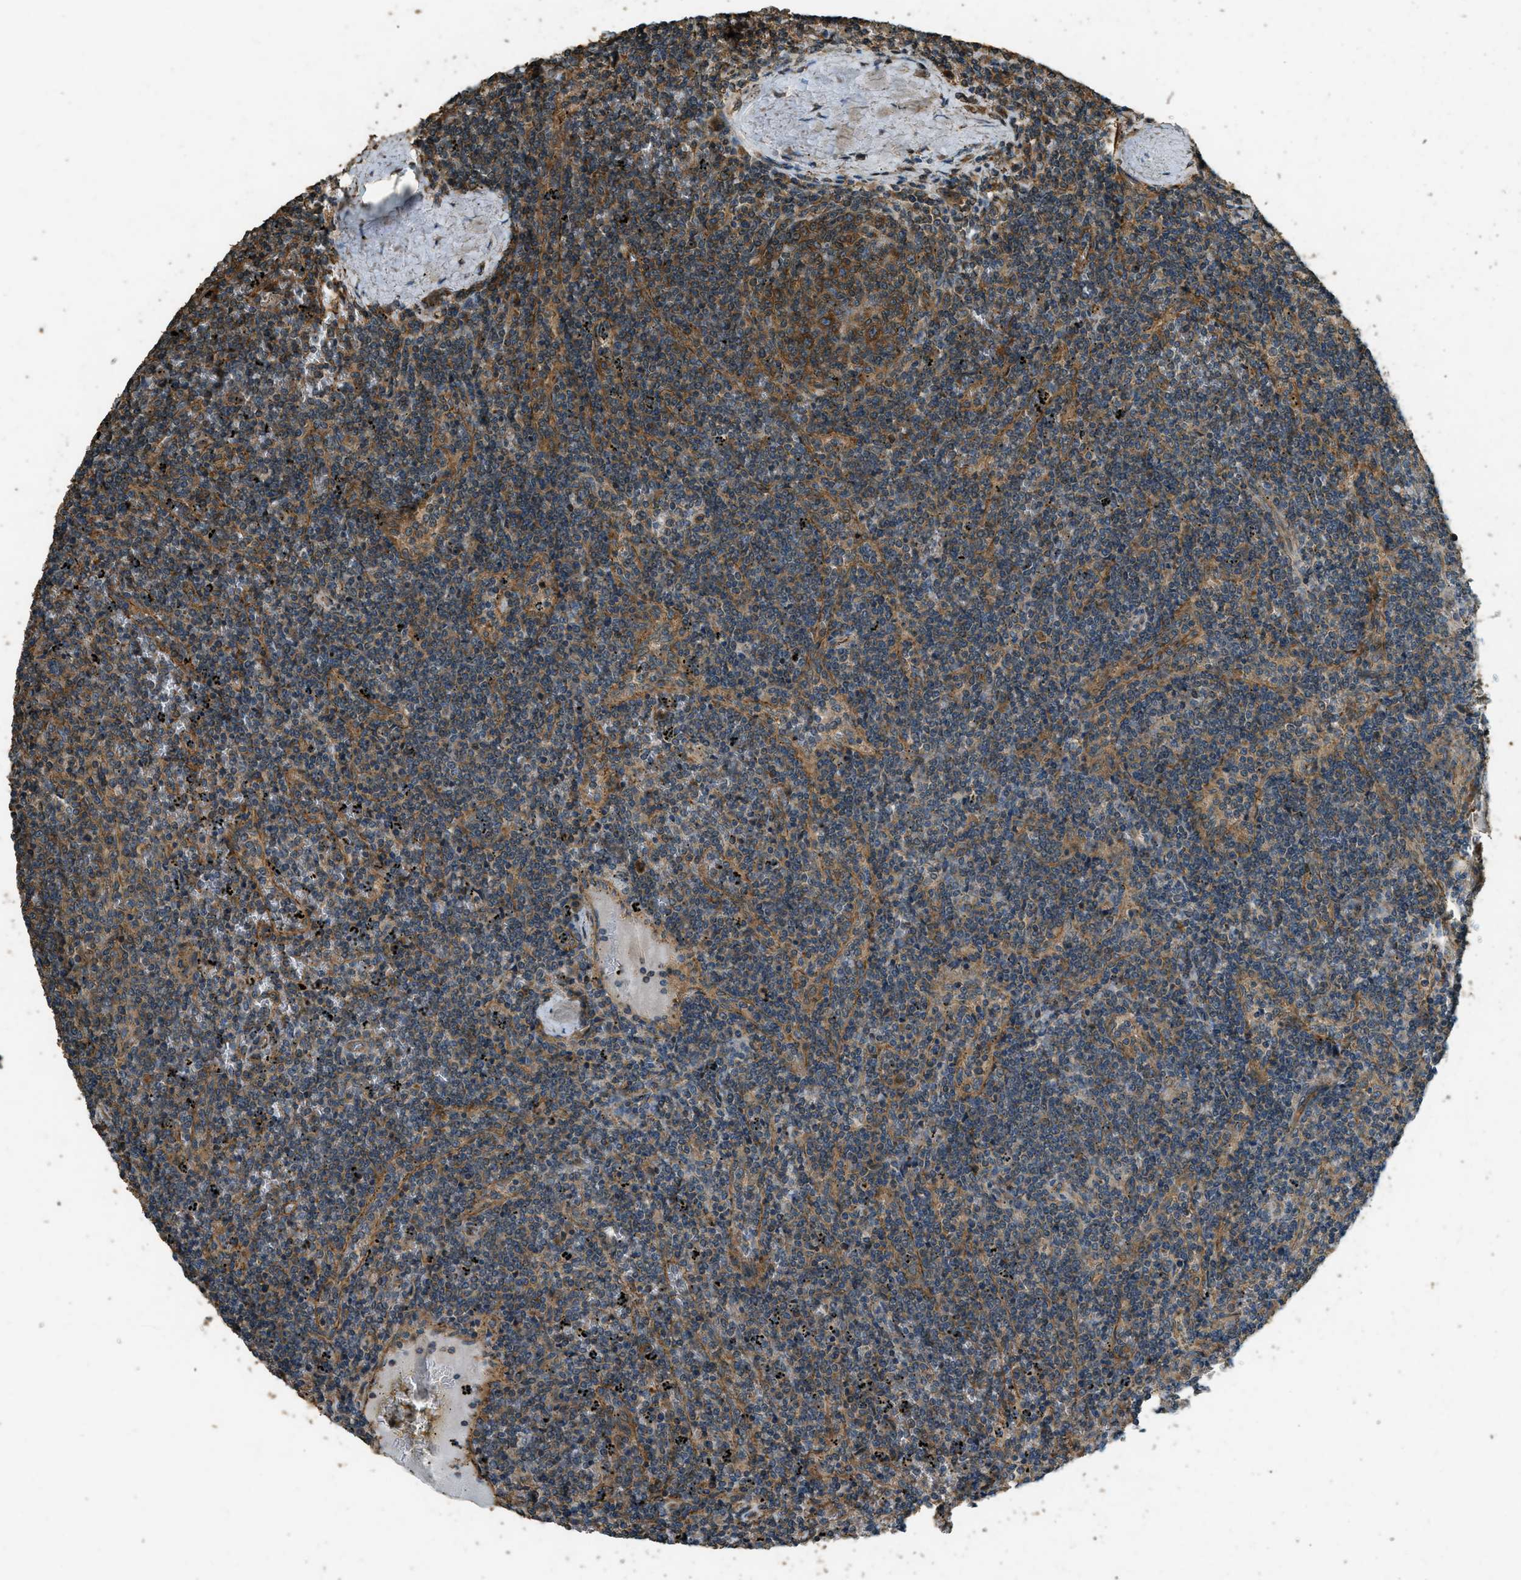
{"staining": {"intensity": "moderate", "quantity": ">75%", "location": "cytoplasmic/membranous"}, "tissue": "lymphoma", "cell_type": "Tumor cells", "image_type": "cancer", "snomed": [{"axis": "morphology", "description": "Malignant lymphoma, non-Hodgkin's type, Low grade"}, {"axis": "topography", "description": "Spleen"}], "caption": "A micrograph of lymphoma stained for a protein reveals moderate cytoplasmic/membranous brown staining in tumor cells. (brown staining indicates protein expression, while blue staining denotes nuclei).", "gene": "MARS1", "patient": {"sex": "female", "age": 50}}